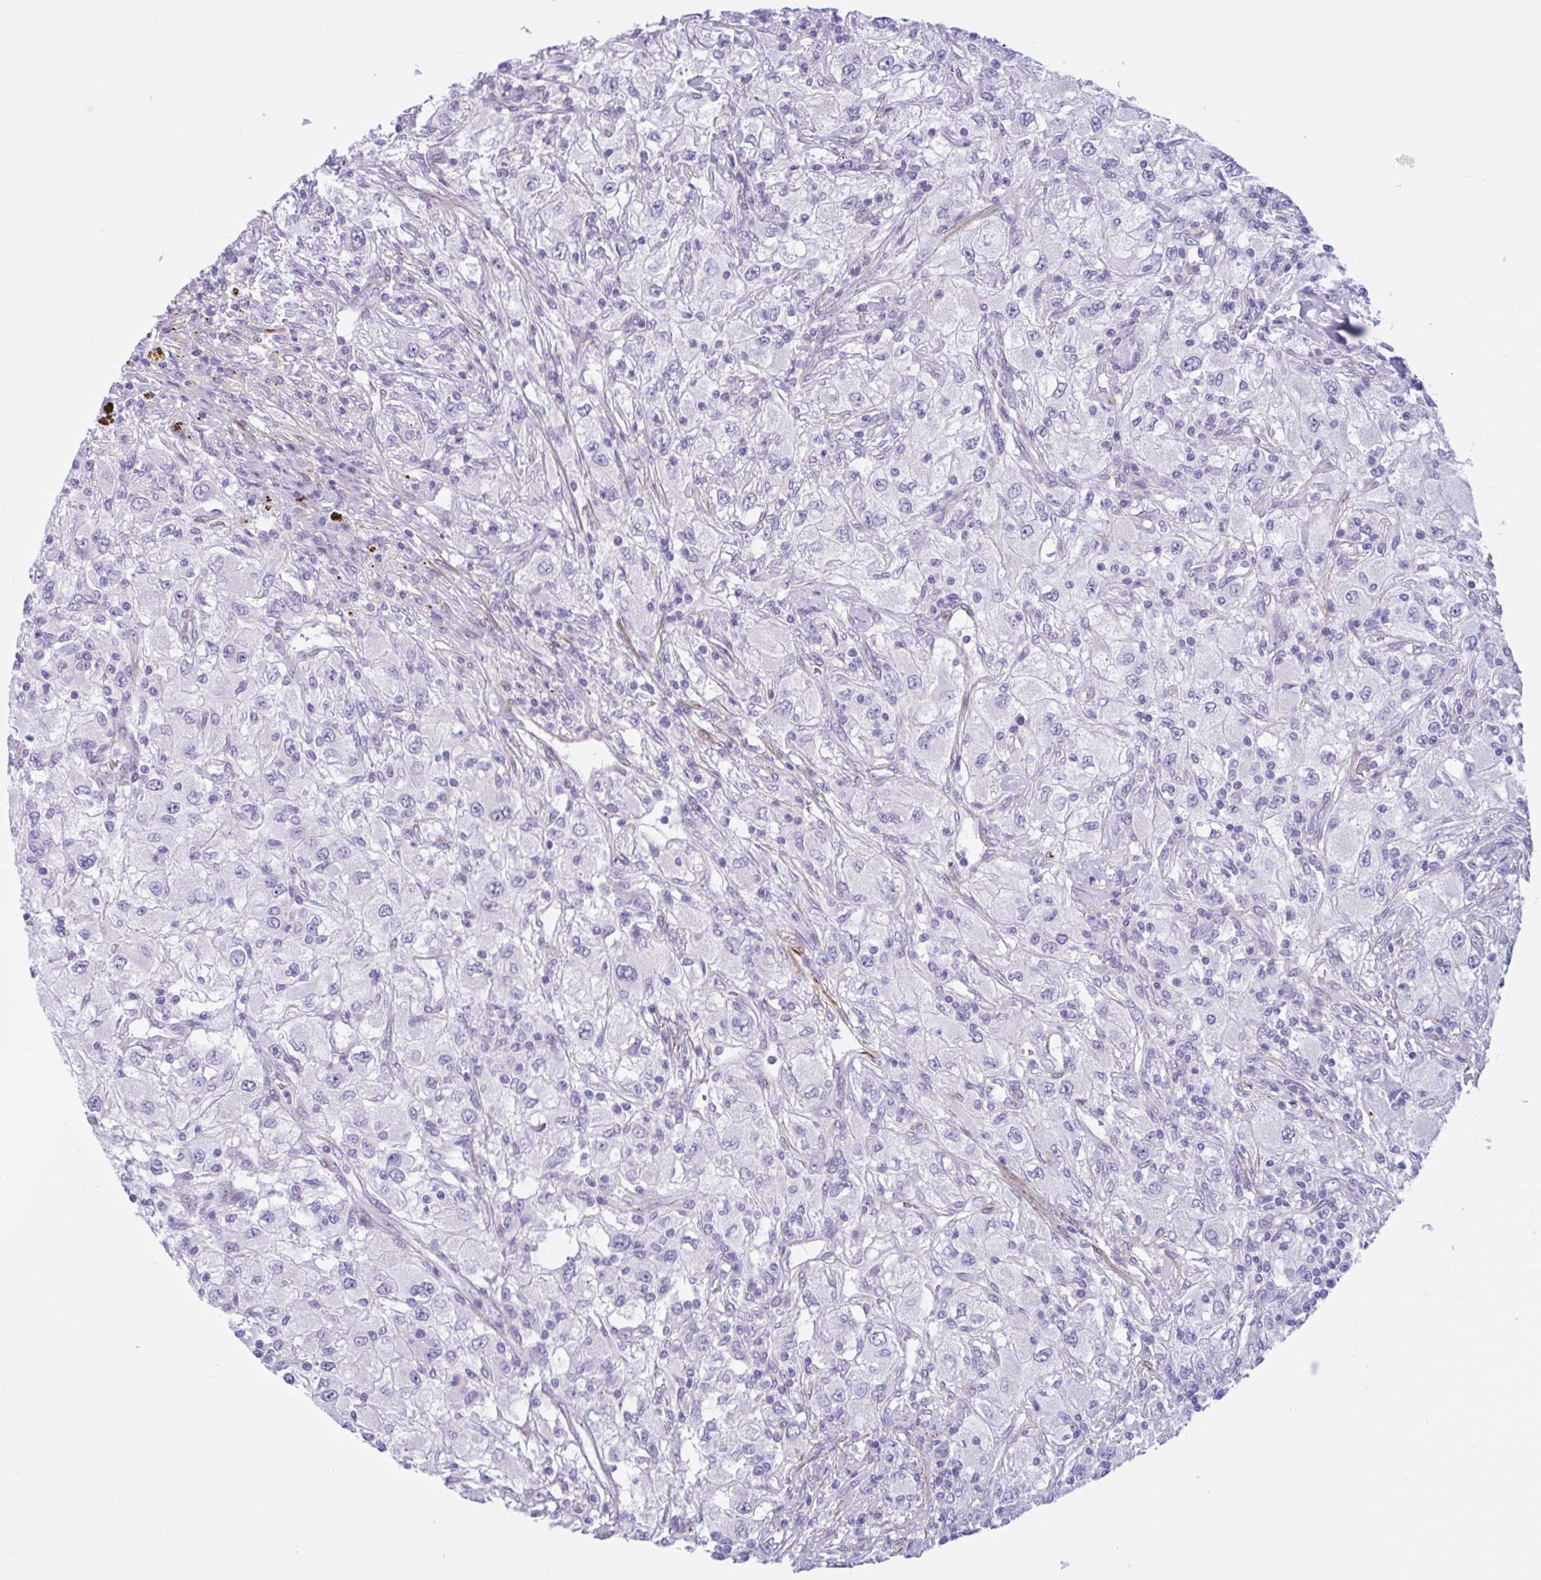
{"staining": {"intensity": "negative", "quantity": "none", "location": "none"}, "tissue": "renal cancer", "cell_type": "Tumor cells", "image_type": "cancer", "snomed": [{"axis": "morphology", "description": "Adenocarcinoma, NOS"}, {"axis": "topography", "description": "Kidney"}], "caption": "This is a histopathology image of IHC staining of renal adenocarcinoma, which shows no positivity in tumor cells. (Brightfield microscopy of DAB (3,3'-diaminobenzidine) immunohistochemistry at high magnification).", "gene": "AHCYL2", "patient": {"sex": "female", "age": 67}}